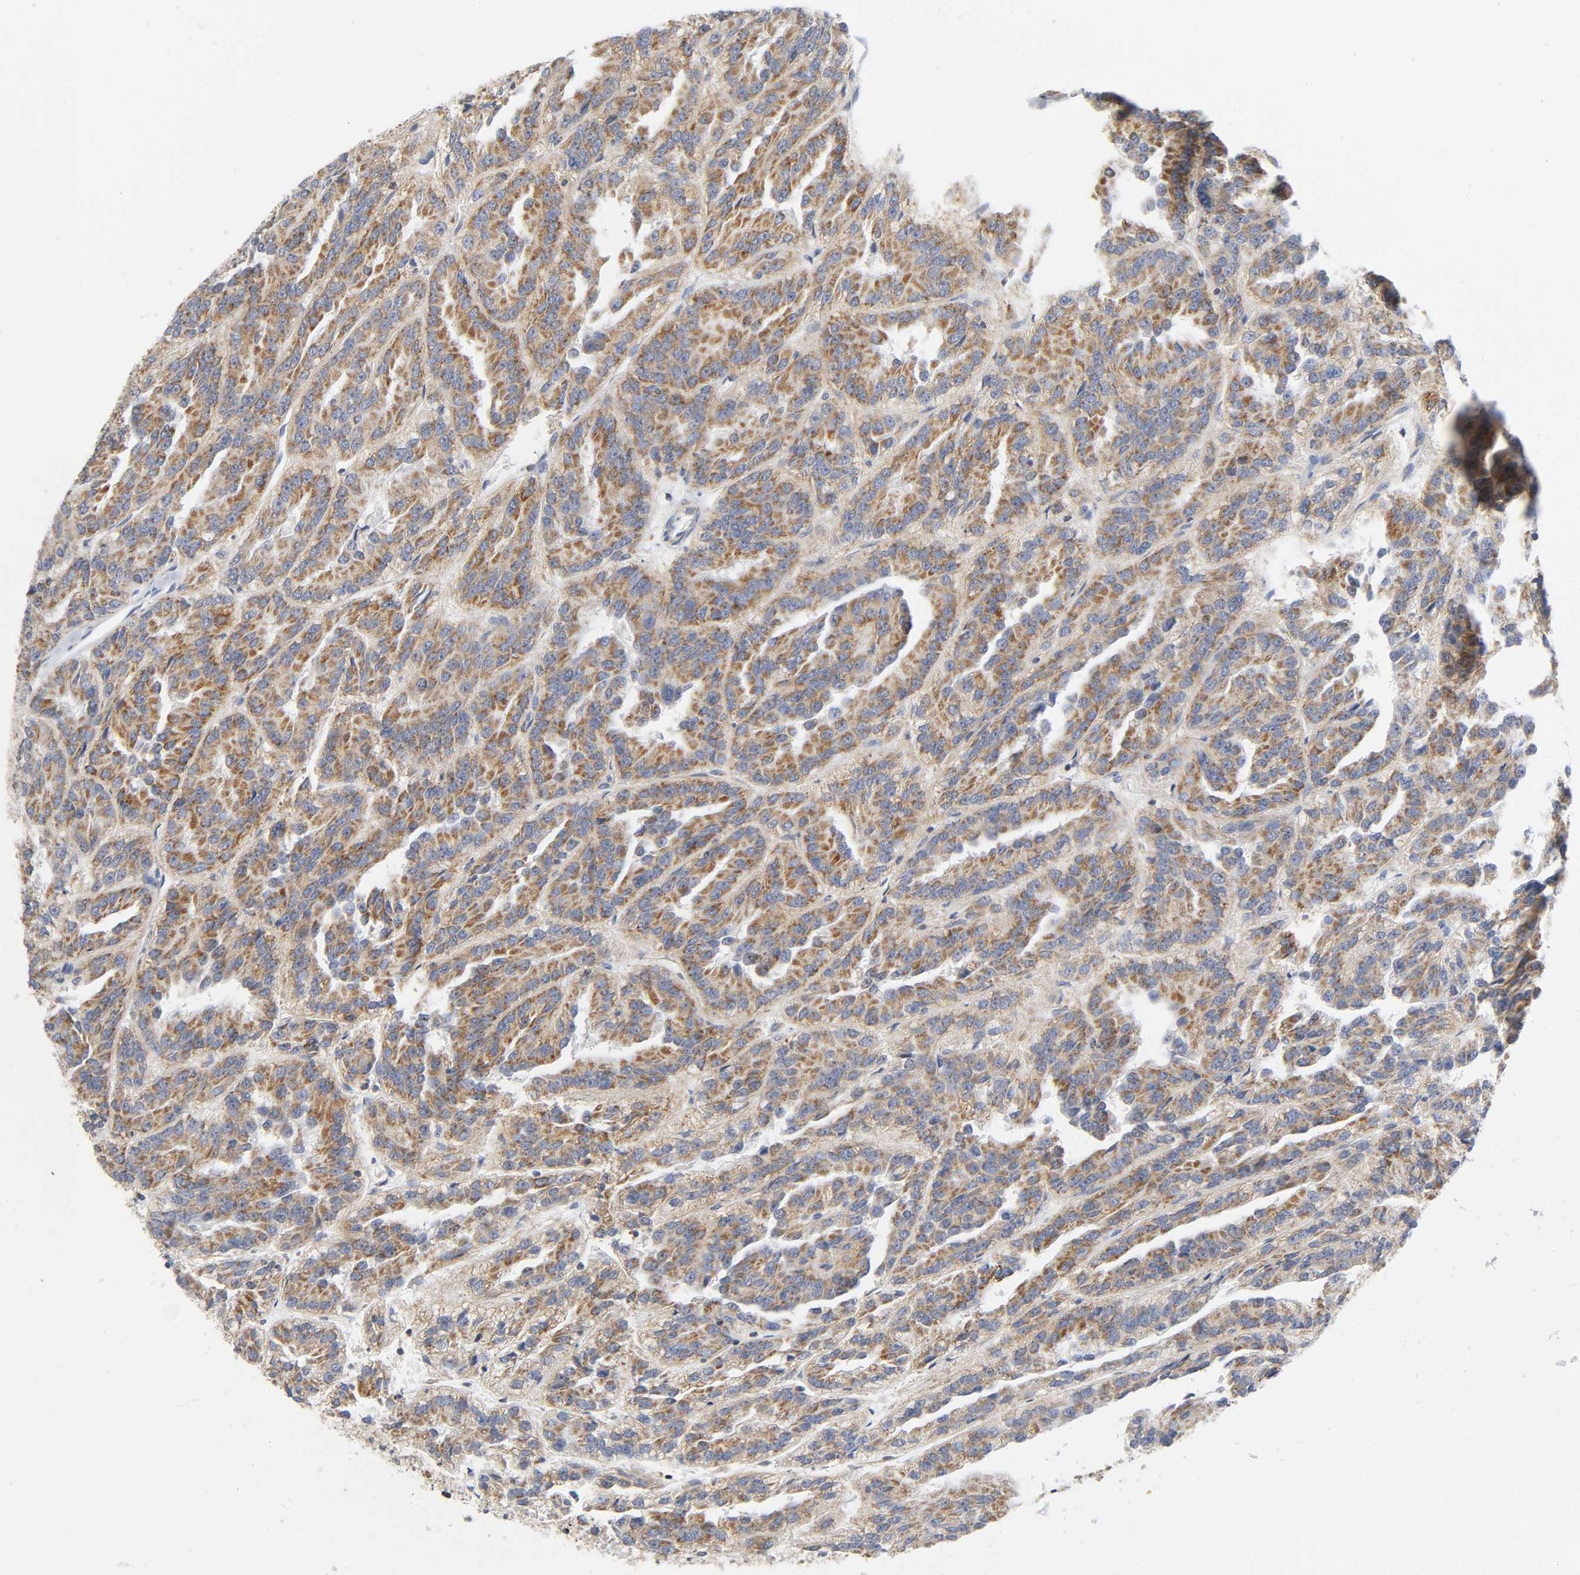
{"staining": {"intensity": "moderate", "quantity": ">75%", "location": "cytoplasmic/membranous"}, "tissue": "renal cancer", "cell_type": "Tumor cells", "image_type": "cancer", "snomed": [{"axis": "morphology", "description": "Adenocarcinoma, NOS"}, {"axis": "topography", "description": "Kidney"}], "caption": "Immunohistochemical staining of human renal cancer (adenocarcinoma) reveals moderate cytoplasmic/membranous protein expression in about >75% of tumor cells. The staining was performed using DAB (3,3'-diaminobenzidine), with brown indicating positive protein expression. Nuclei are stained blue with hematoxylin.", "gene": "BAK1", "patient": {"sex": "male", "age": 46}}